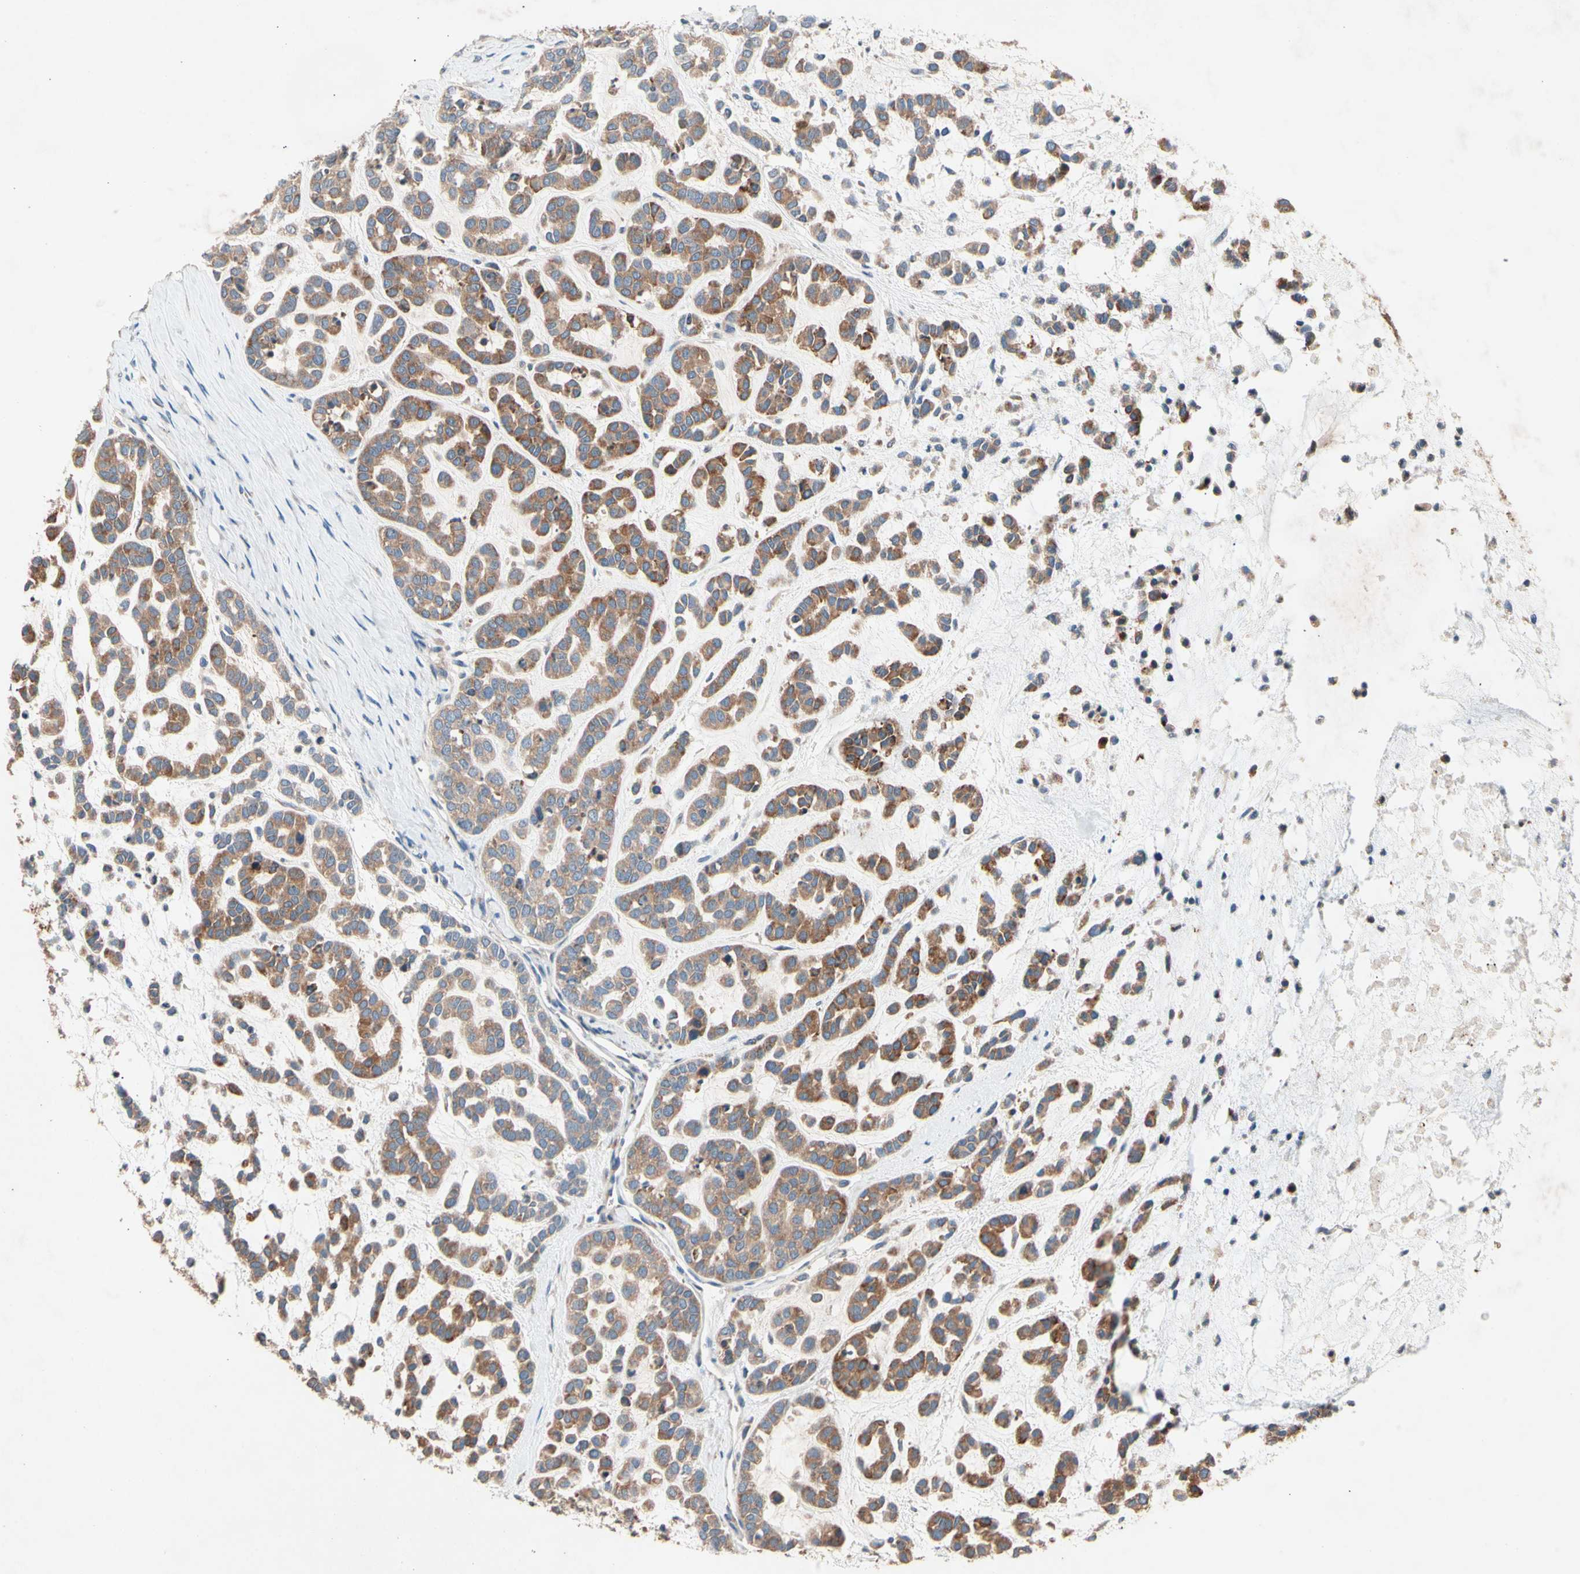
{"staining": {"intensity": "moderate", "quantity": ">75%", "location": "cytoplasmic/membranous"}, "tissue": "head and neck cancer", "cell_type": "Tumor cells", "image_type": "cancer", "snomed": [{"axis": "morphology", "description": "Adenocarcinoma, NOS"}, {"axis": "morphology", "description": "Adenoma, NOS"}, {"axis": "topography", "description": "Head-Neck"}], "caption": "Tumor cells reveal medium levels of moderate cytoplasmic/membranous staining in about >75% of cells in human adenocarcinoma (head and neck).", "gene": "PRDX4", "patient": {"sex": "female", "age": 55}}